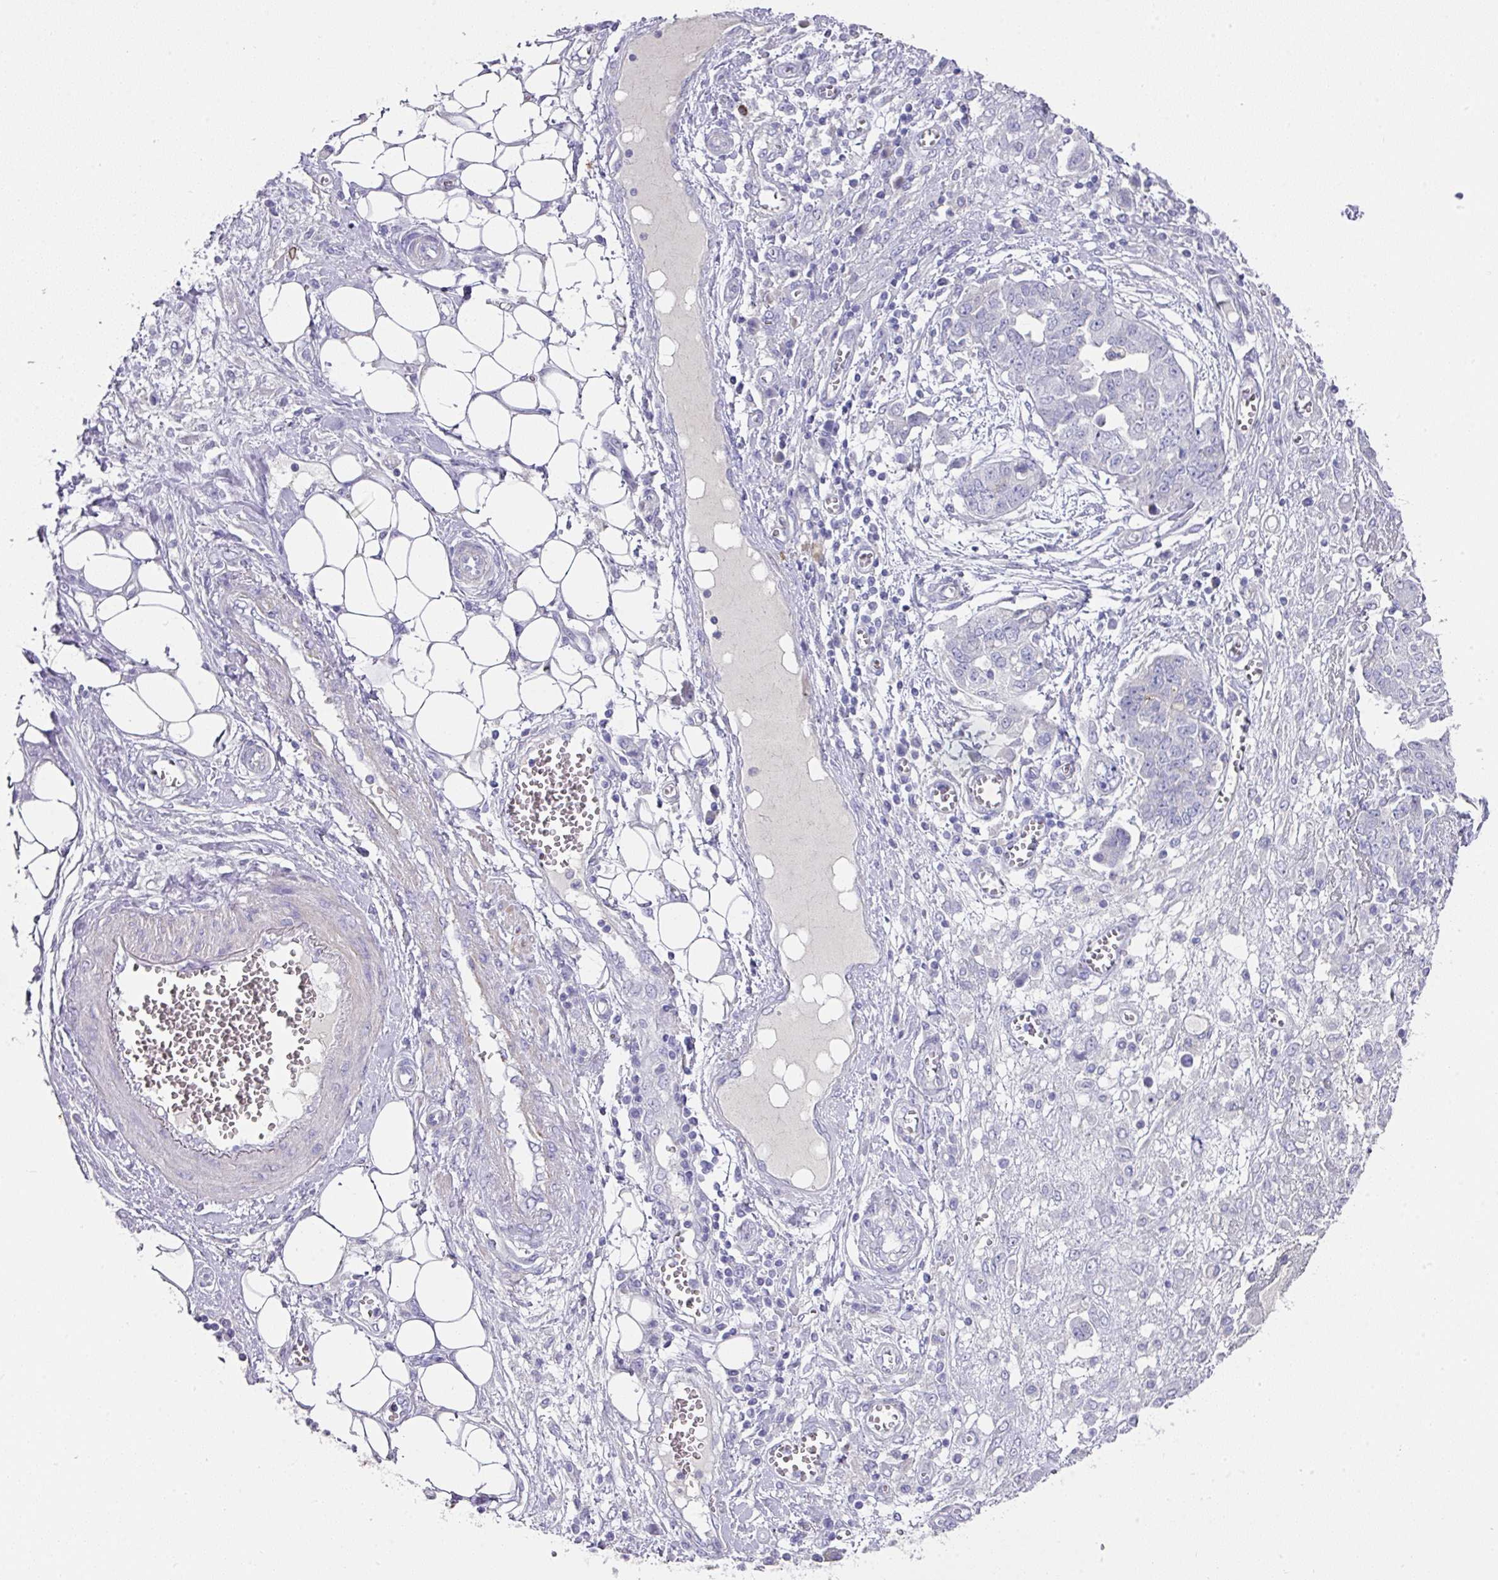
{"staining": {"intensity": "negative", "quantity": "none", "location": "none"}, "tissue": "ovarian cancer", "cell_type": "Tumor cells", "image_type": "cancer", "snomed": [{"axis": "morphology", "description": "Cystadenocarcinoma, serous, NOS"}, {"axis": "topography", "description": "Soft tissue"}, {"axis": "topography", "description": "Ovary"}], "caption": "The histopathology image exhibits no staining of tumor cells in ovarian cancer.", "gene": "TARM1", "patient": {"sex": "female", "age": 57}}